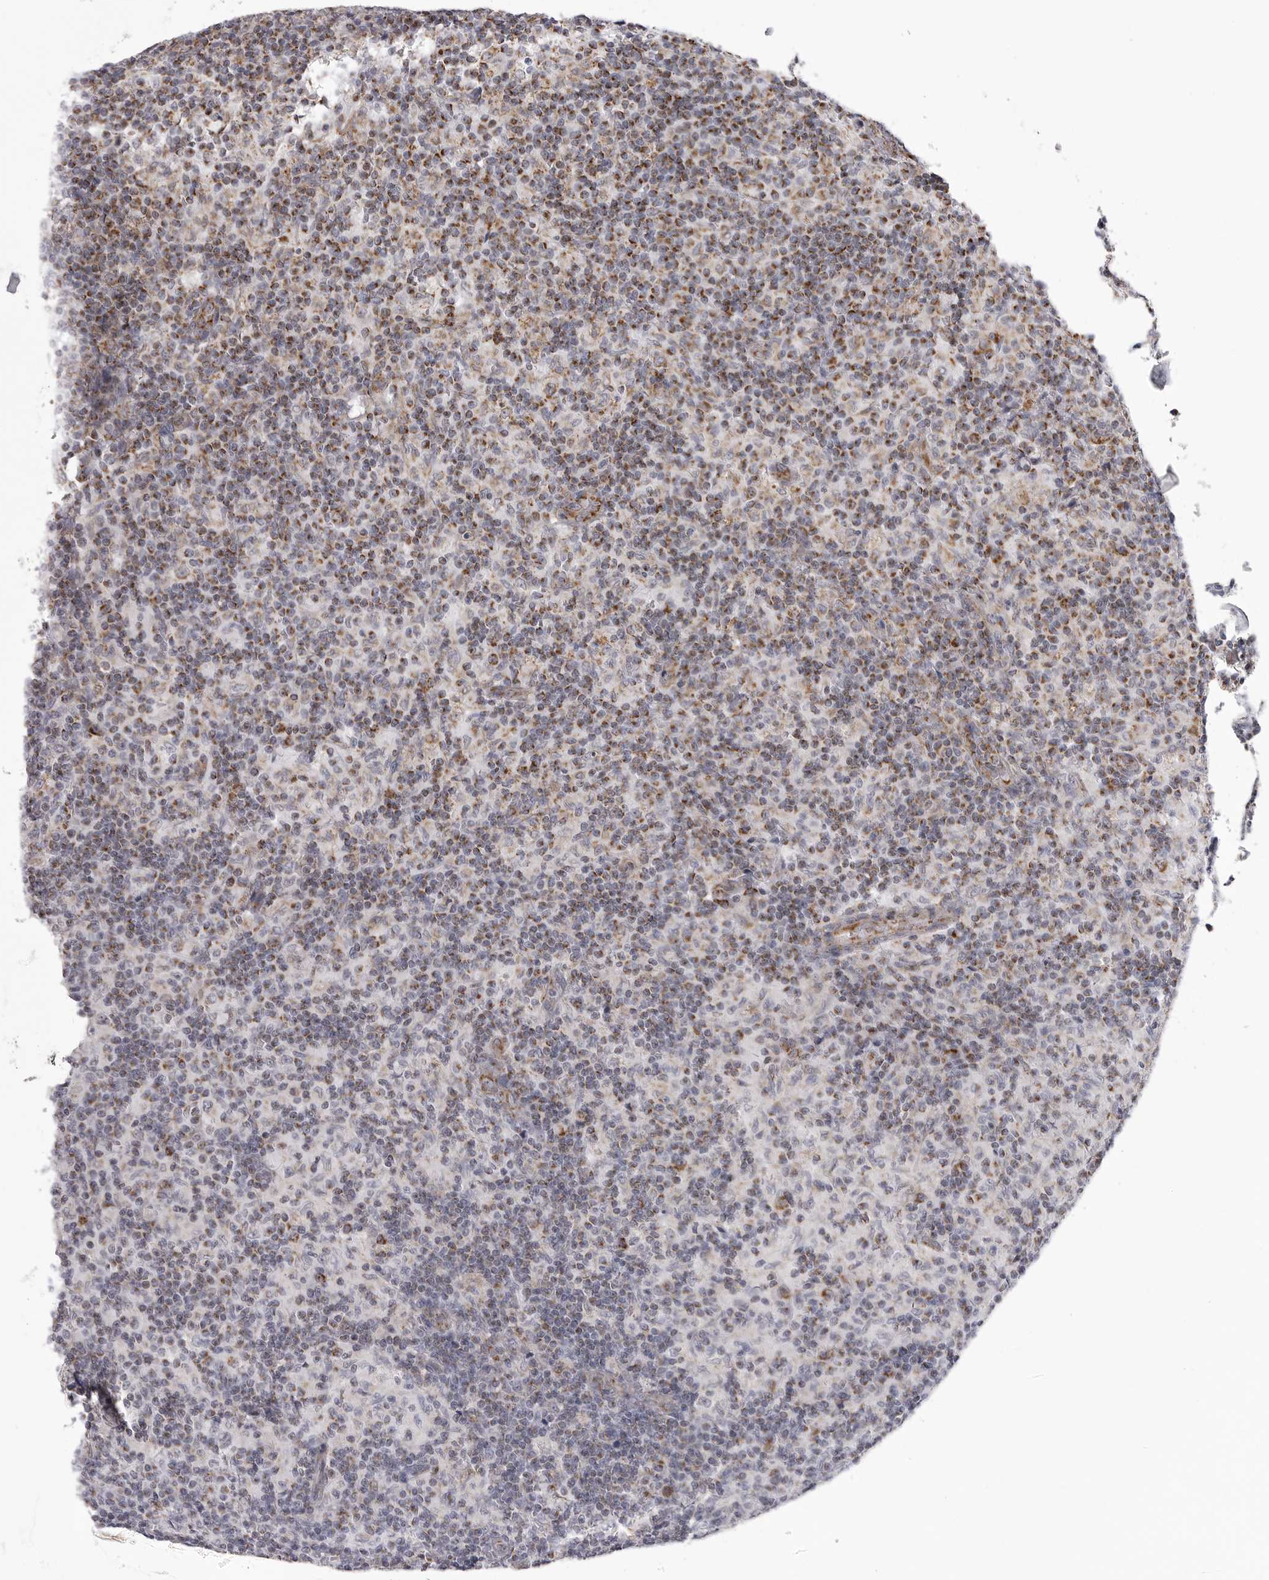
{"staining": {"intensity": "moderate", "quantity": ">75%", "location": "cytoplasmic/membranous"}, "tissue": "lymph node", "cell_type": "Germinal center cells", "image_type": "normal", "snomed": [{"axis": "morphology", "description": "Normal tissue, NOS"}, {"axis": "morphology", "description": "Inflammation, NOS"}, {"axis": "topography", "description": "Lymph node"}], "caption": "Normal lymph node exhibits moderate cytoplasmic/membranous staining in about >75% of germinal center cells, visualized by immunohistochemistry.", "gene": "TUFM", "patient": {"sex": "male", "age": 55}}